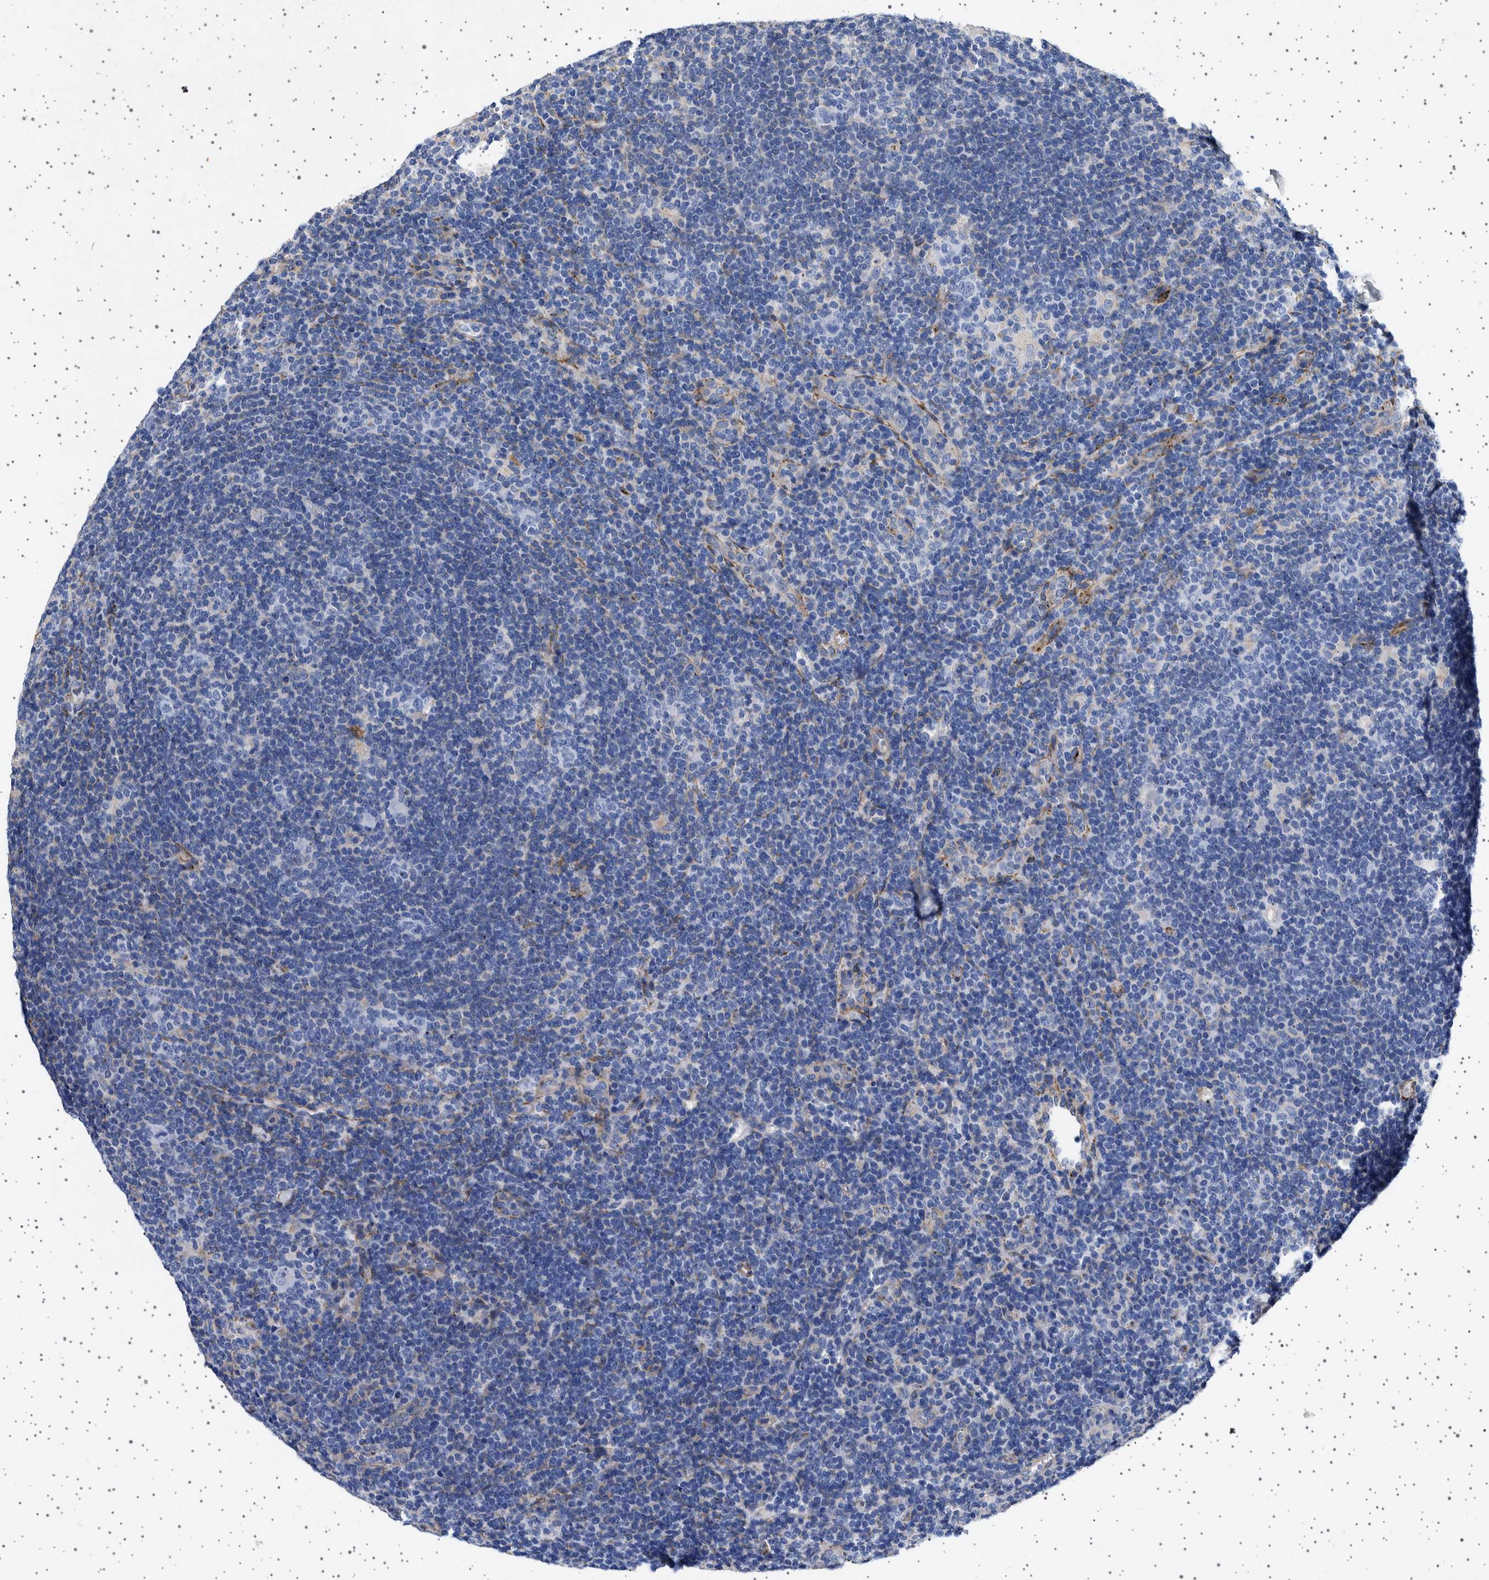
{"staining": {"intensity": "negative", "quantity": "none", "location": "none"}, "tissue": "lymphoma", "cell_type": "Tumor cells", "image_type": "cancer", "snomed": [{"axis": "morphology", "description": "Hodgkin's disease, NOS"}, {"axis": "topography", "description": "Lymph node"}], "caption": "Lymphoma was stained to show a protein in brown. There is no significant expression in tumor cells.", "gene": "SEPTIN4", "patient": {"sex": "female", "age": 57}}